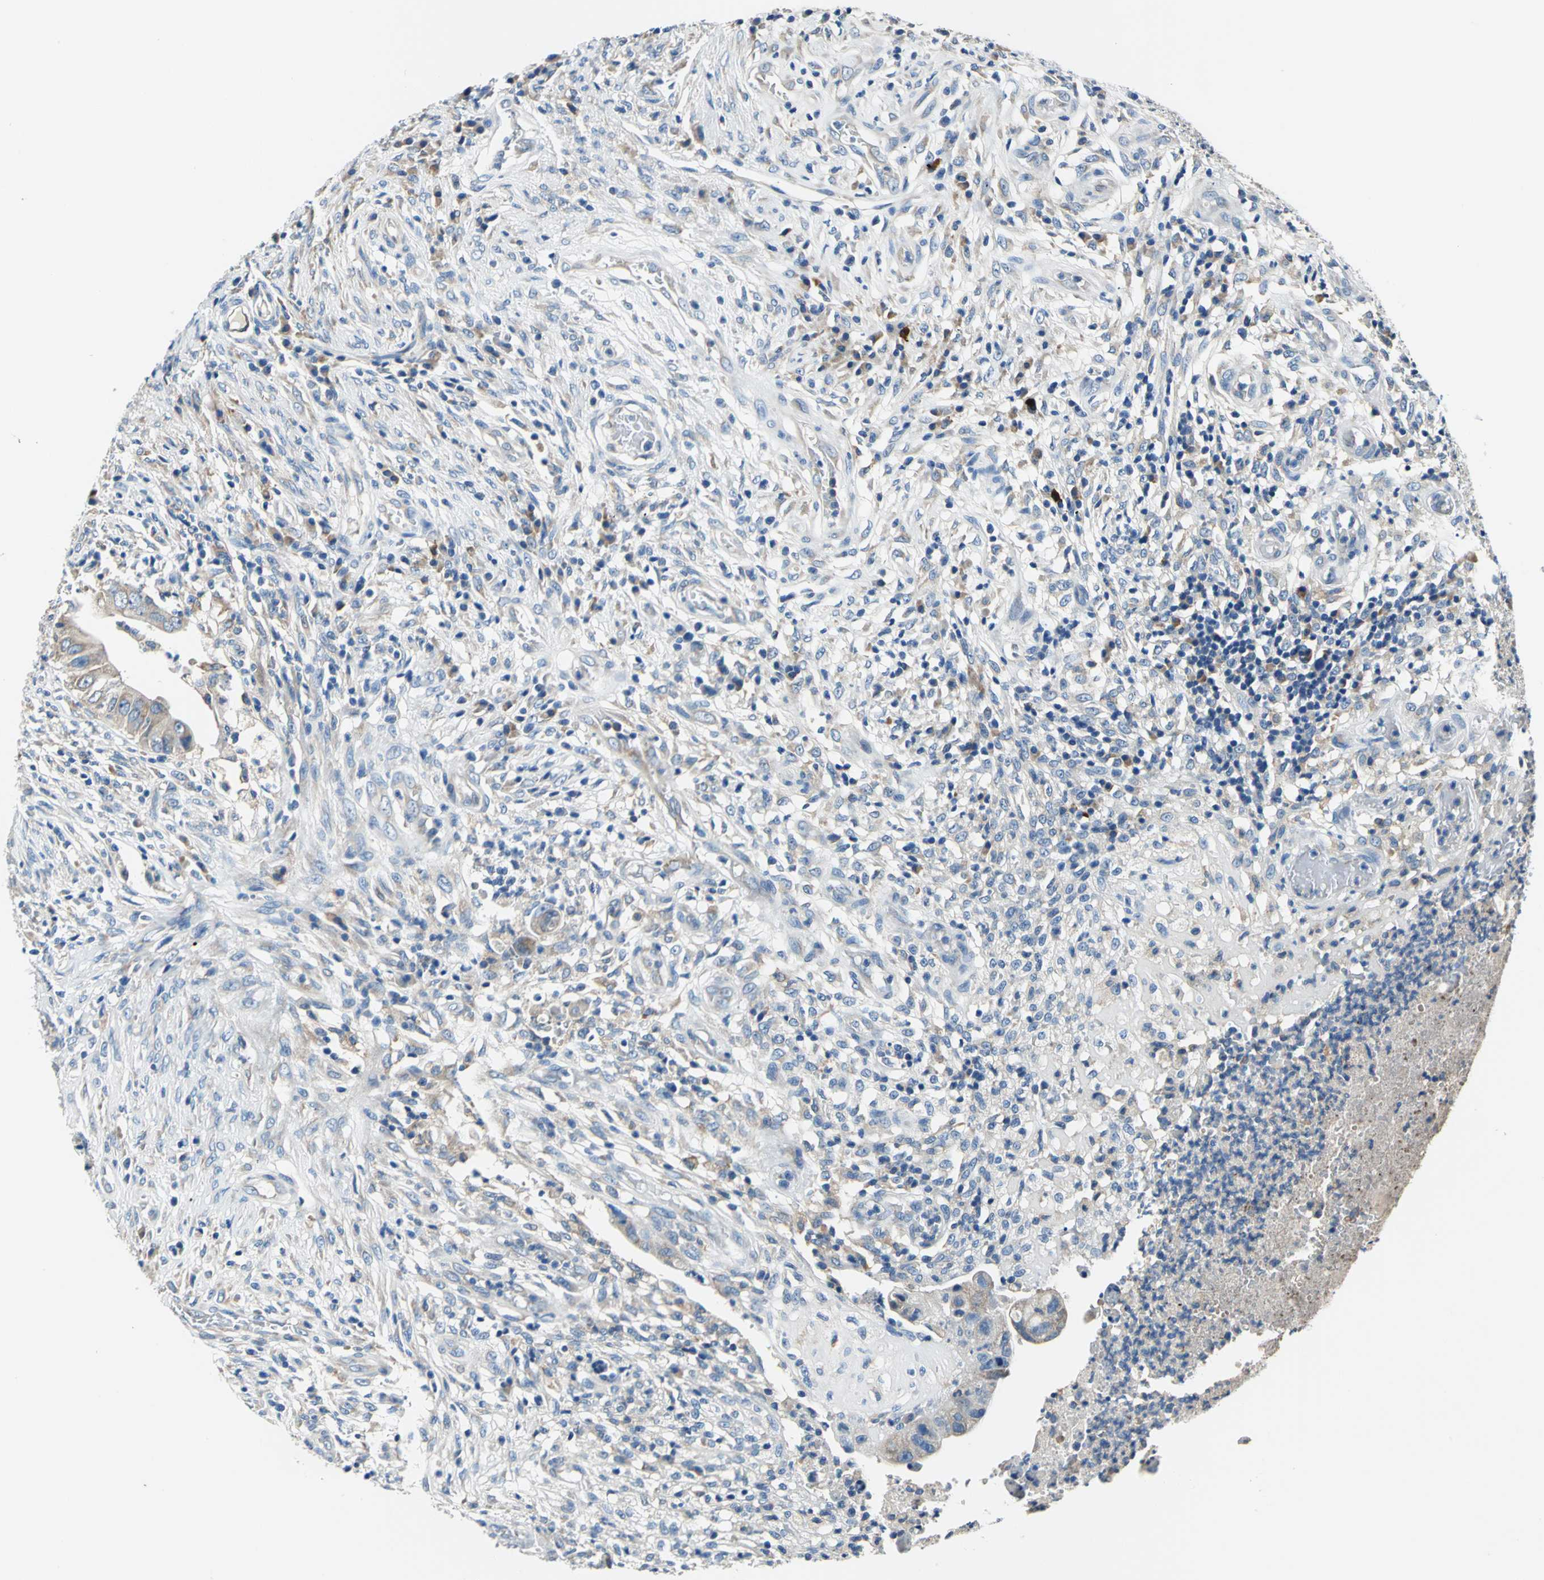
{"staining": {"intensity": "moderate", "quantity": ">75%", "location": "cytoplasmic/membranous"}, "tissue": "colorectal cancer", "cell_type": "Tumor cells", "image_type": "cancer", "snomed": [{"axis": "morphology", "description": "Adenocarcinoma, NOS"}, {"axis": "topography", "description": "Rectum"}], "caption": "High-magnification brightfield microscopy of adenocarcinoma (colorectal) stained with DAB (3,3'-diaminobenzidine) (brown) and counterstained with hematoxylin (blue). tumor cells exhibit moderate cytoplasmic/membranous expression is seen in about>75% of cells. The staining was performed using DAB (3,3'-diaminobenzidine), with brown indicating positive protein expression. Nuclei are stained blue with hematoxylin.", "gene": "TRIM25", "patient": {"sex": "female", "age": 71}}